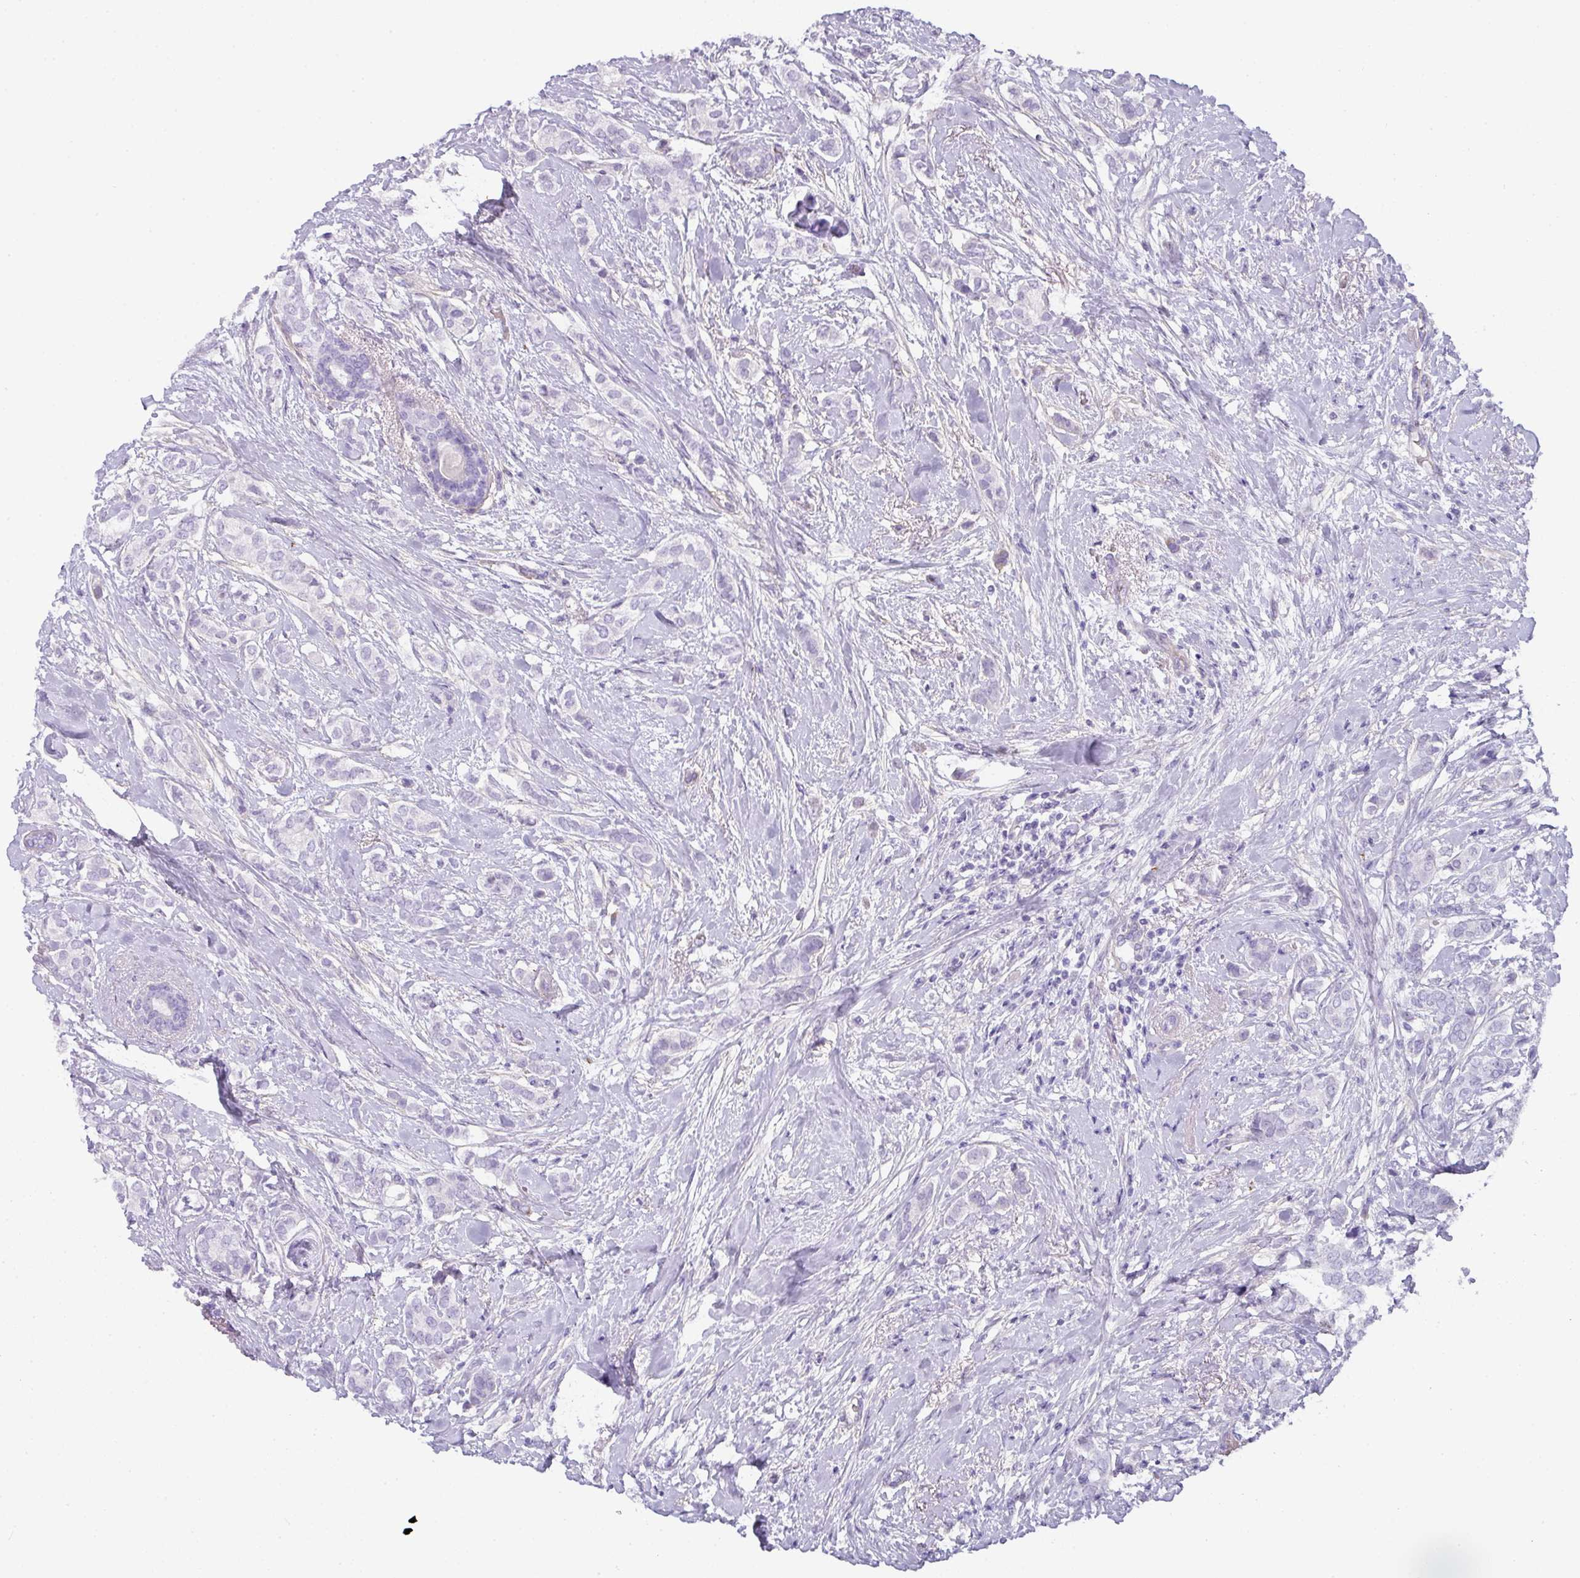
{"staining": {"intensity": "negative", "quantity": "none", "location": "none"}, "tissue": "breast cancer", "cell_type": "Tumor cells", "image_type": "cancer", "snomed": [{"axis": "morphology", "description": "Duct carcinoma"}, {"axis": "topography", "description": "Breast"}], "caption": "Immunohistochemistry histopathology image of human breast cancer (infiltrating ductal carcinoma) stained for a protein (brown), which shows no positivity in tumor cells. (Stains: DAB immunohistochemistry (IHC) with hematoxylin counter stain, Microscopy: brightfield microscopy at high magnification).", "gene": "OR52N1", "patient": {"sex": "female", "age": 73}}